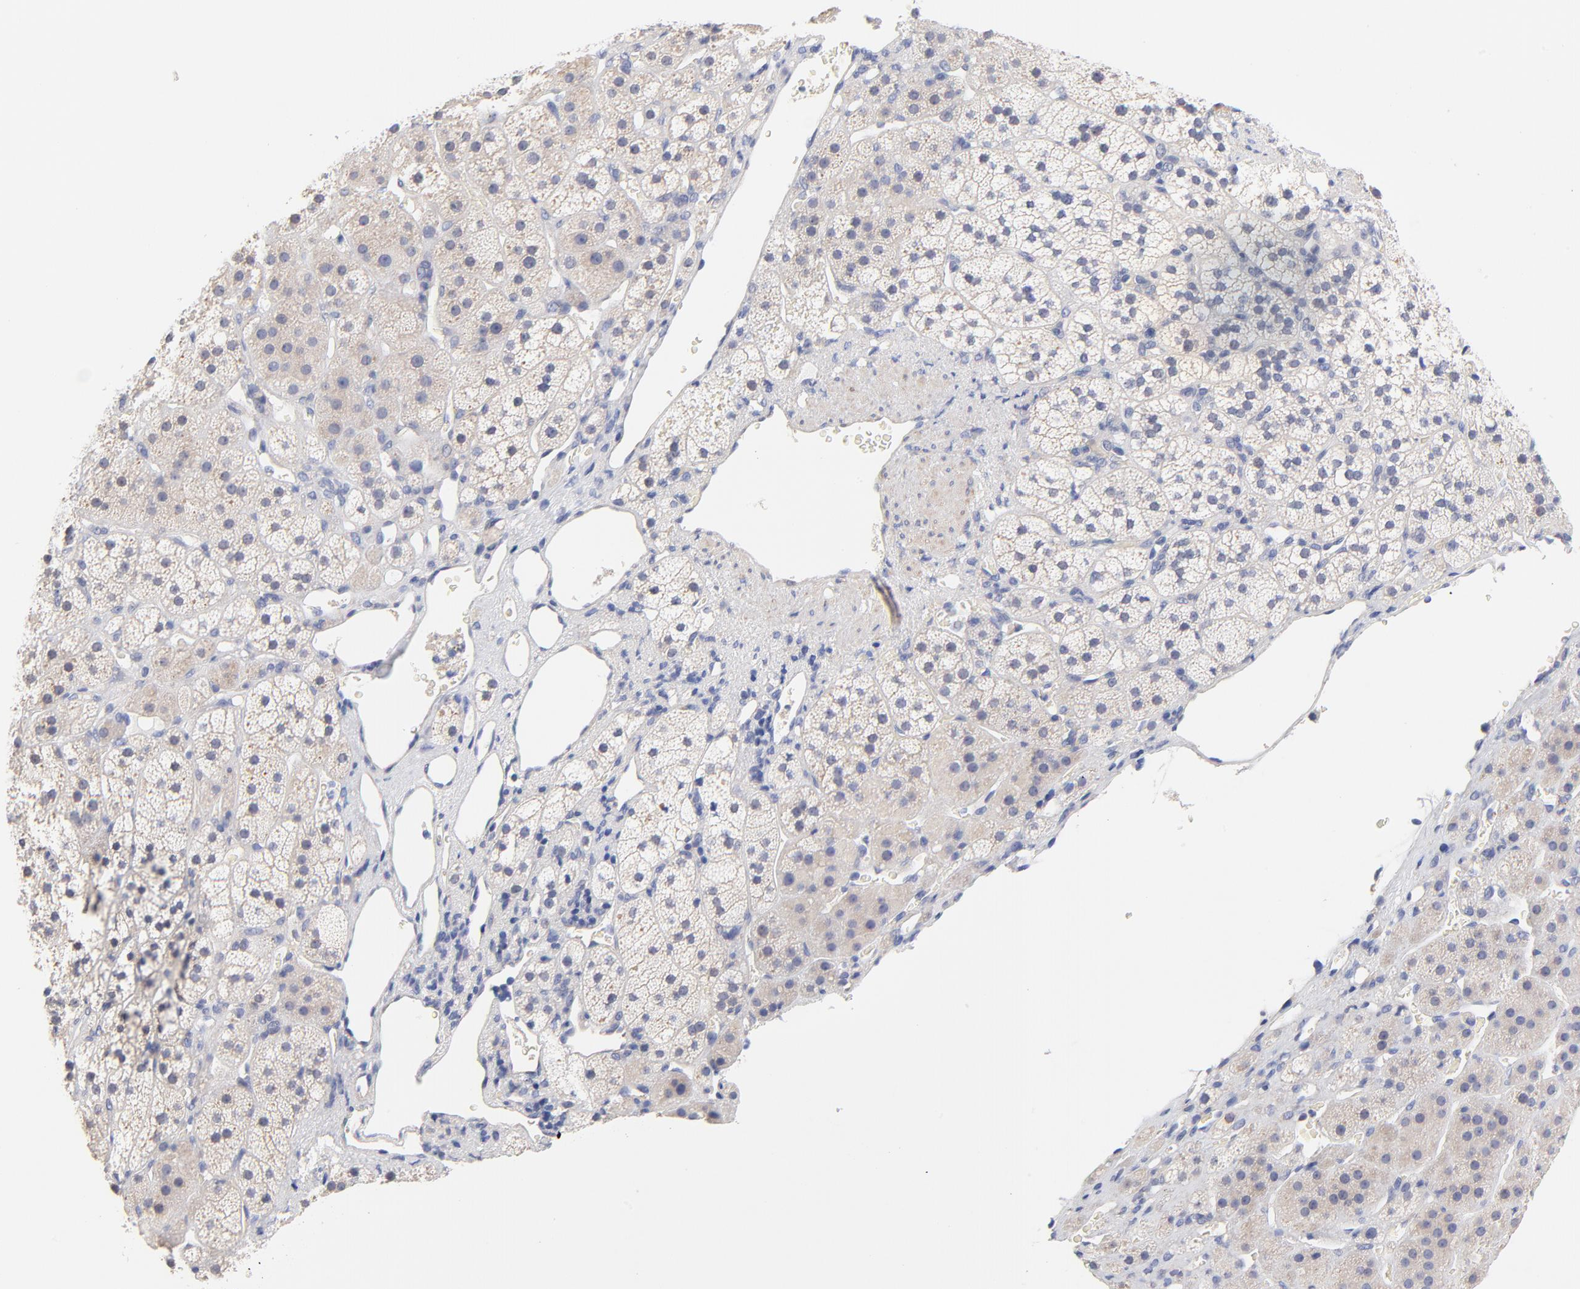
{"staining": {"intensity": "weak", "quantity": "<25%", "location": "cytoplasmic/membranous"}, "tissue": "adrenal gland", "cell_type": "Glandular cells", "image_type": "normal", "snomed": [{"axis": "morphology", "description": "Normal tissue, NOS"}, {"axis": "topography", "description": "Adrenal gland"}], "caption": "Glandular cells show no significant protein expression in benign adrenal gland. (DAB IHC with hematoxylin counter stain).", "gene": "TWNK", "patient": {"sex": "female", "age": 44}}